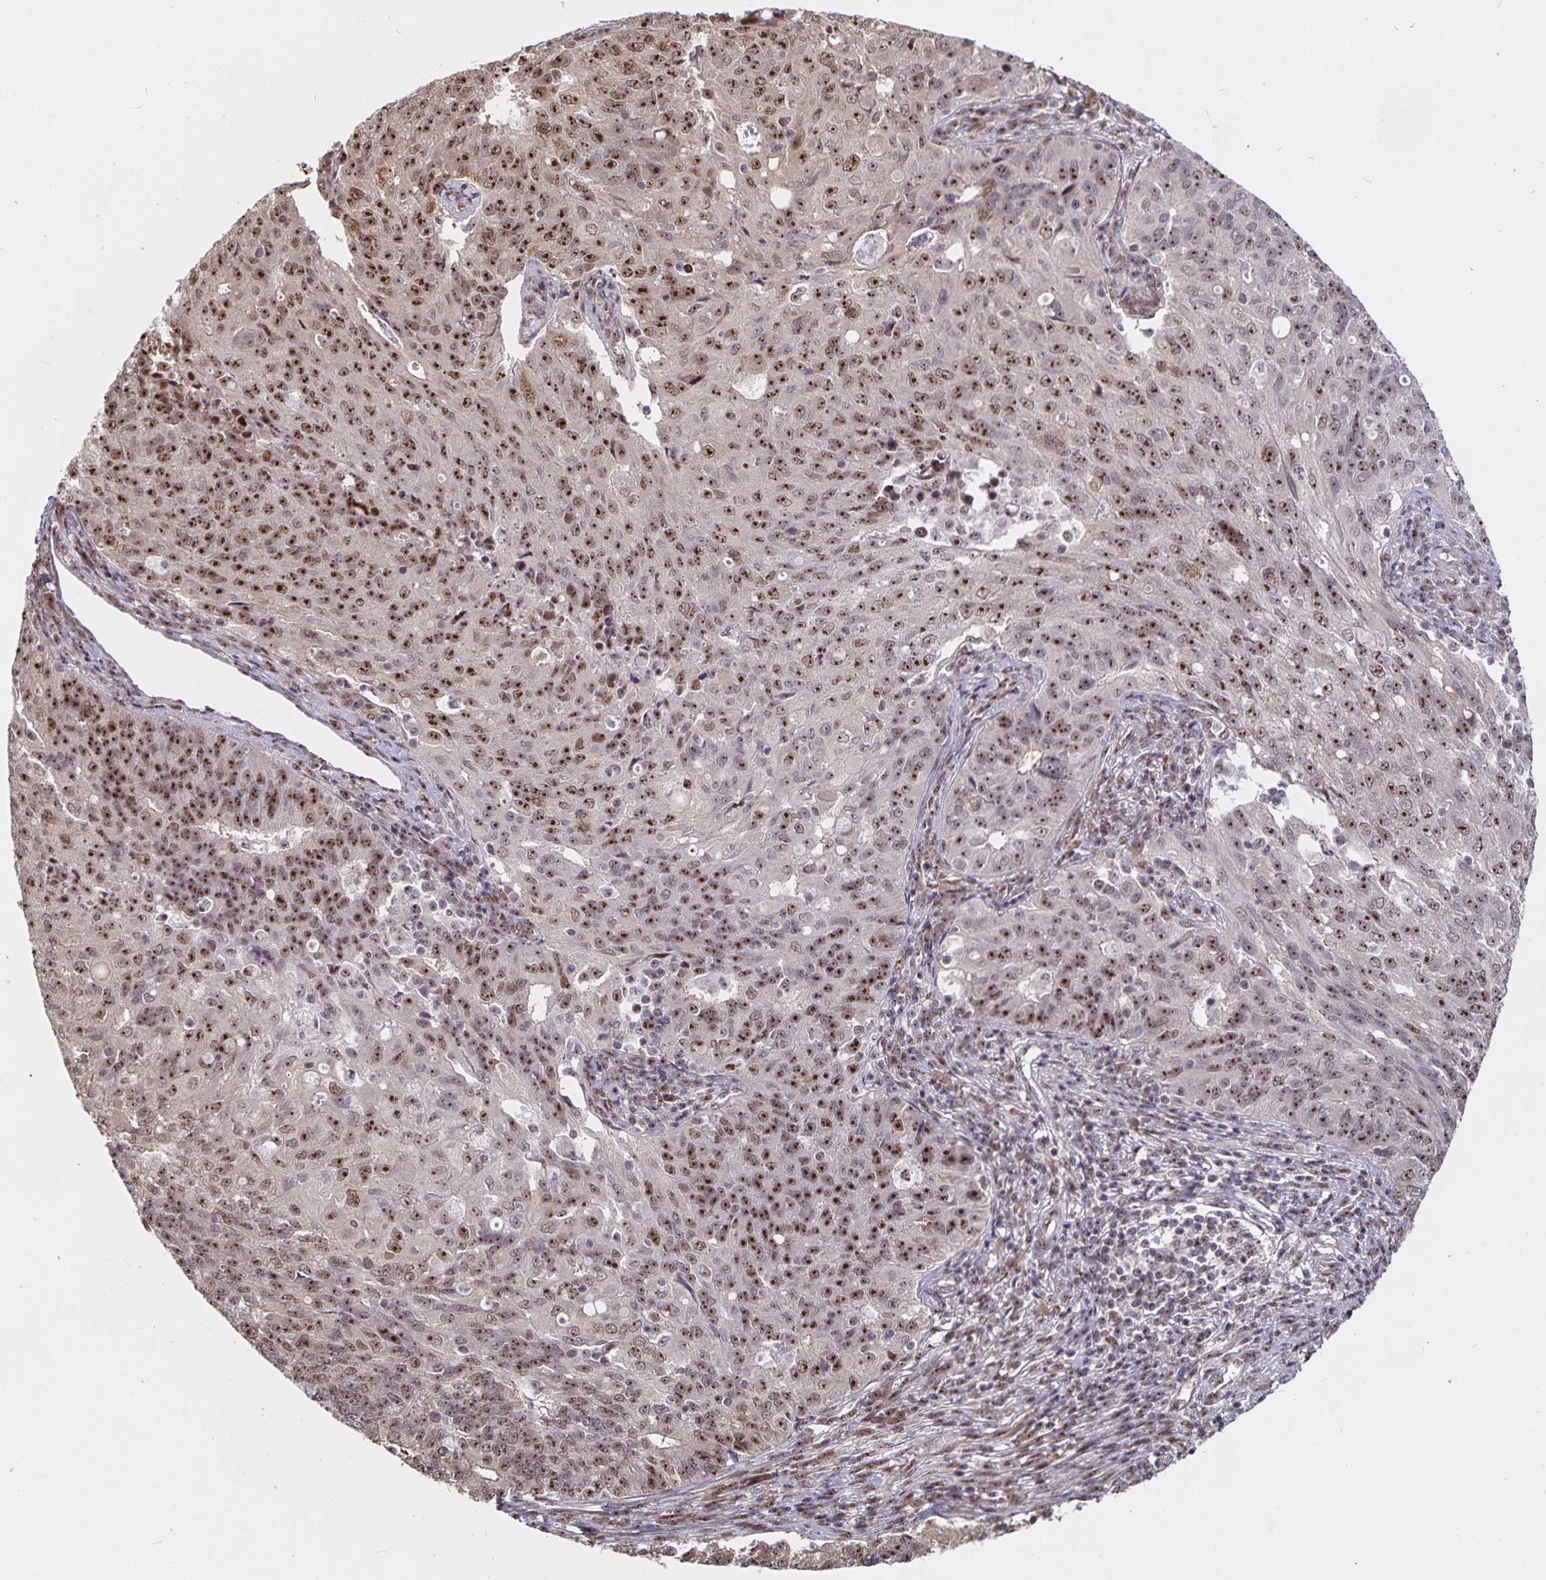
{"staining": {"intensity": "moderate", "quantity": ">75%", "location": "nuclear"}, "tissue": "endometrial cancer", "cell_type": "Tumor cells", "image_type": "cancer", "snomed": [{"axis": "morphology", "description": "Adenocarcinoma, NOS"}, {"axis": "topography", "description": "Endometrium"}], "caption": "Tumor cells display medium levels of moderate nuclear expression in about >75% of cells in adenocarcinoma (endometrial).", "gene": "LAS1L", "patient": {"sex": "female", "age": 43}}